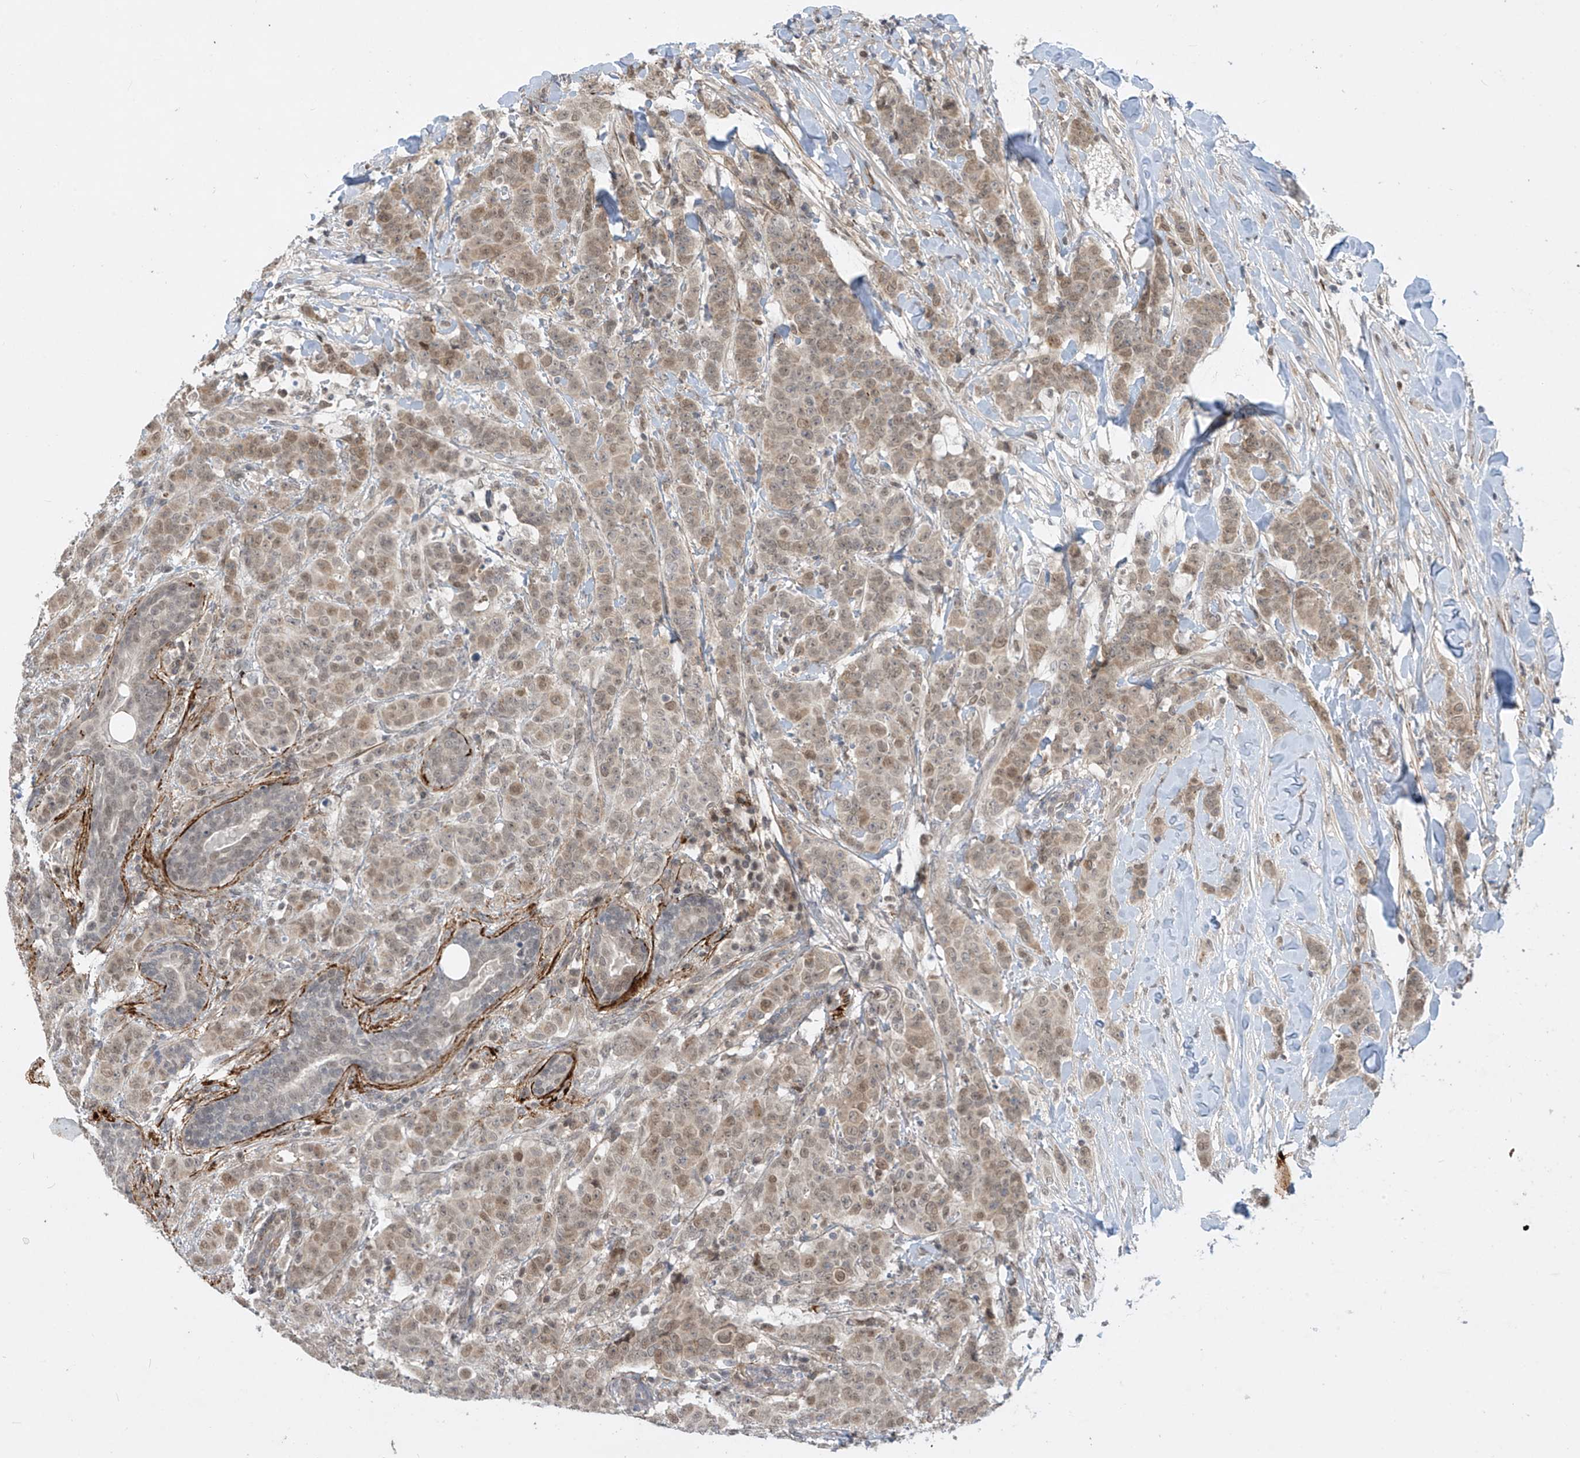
{"staining": {"intensity": "weak", "quantity": ">75%", "location": "cytoplasmic/membranous,nuclear"}, "tissue": "breast cancer", "cell_type": "Tumor cells", "image_type": "cancer", "snomed": [{"axis": "morphology", "description": "Duct carcinoma"}, {"axis": "topography", "description": "Breast"}], "caption": "Protein expression analysis of infiltrating ductal carcinoma (breast) exhibits weak cytoplasmic/membranous and nuclear expression in about >75% of tumor cells.", "gene": "LAGE3", "patient": {"sex": "female", "age": 40}}